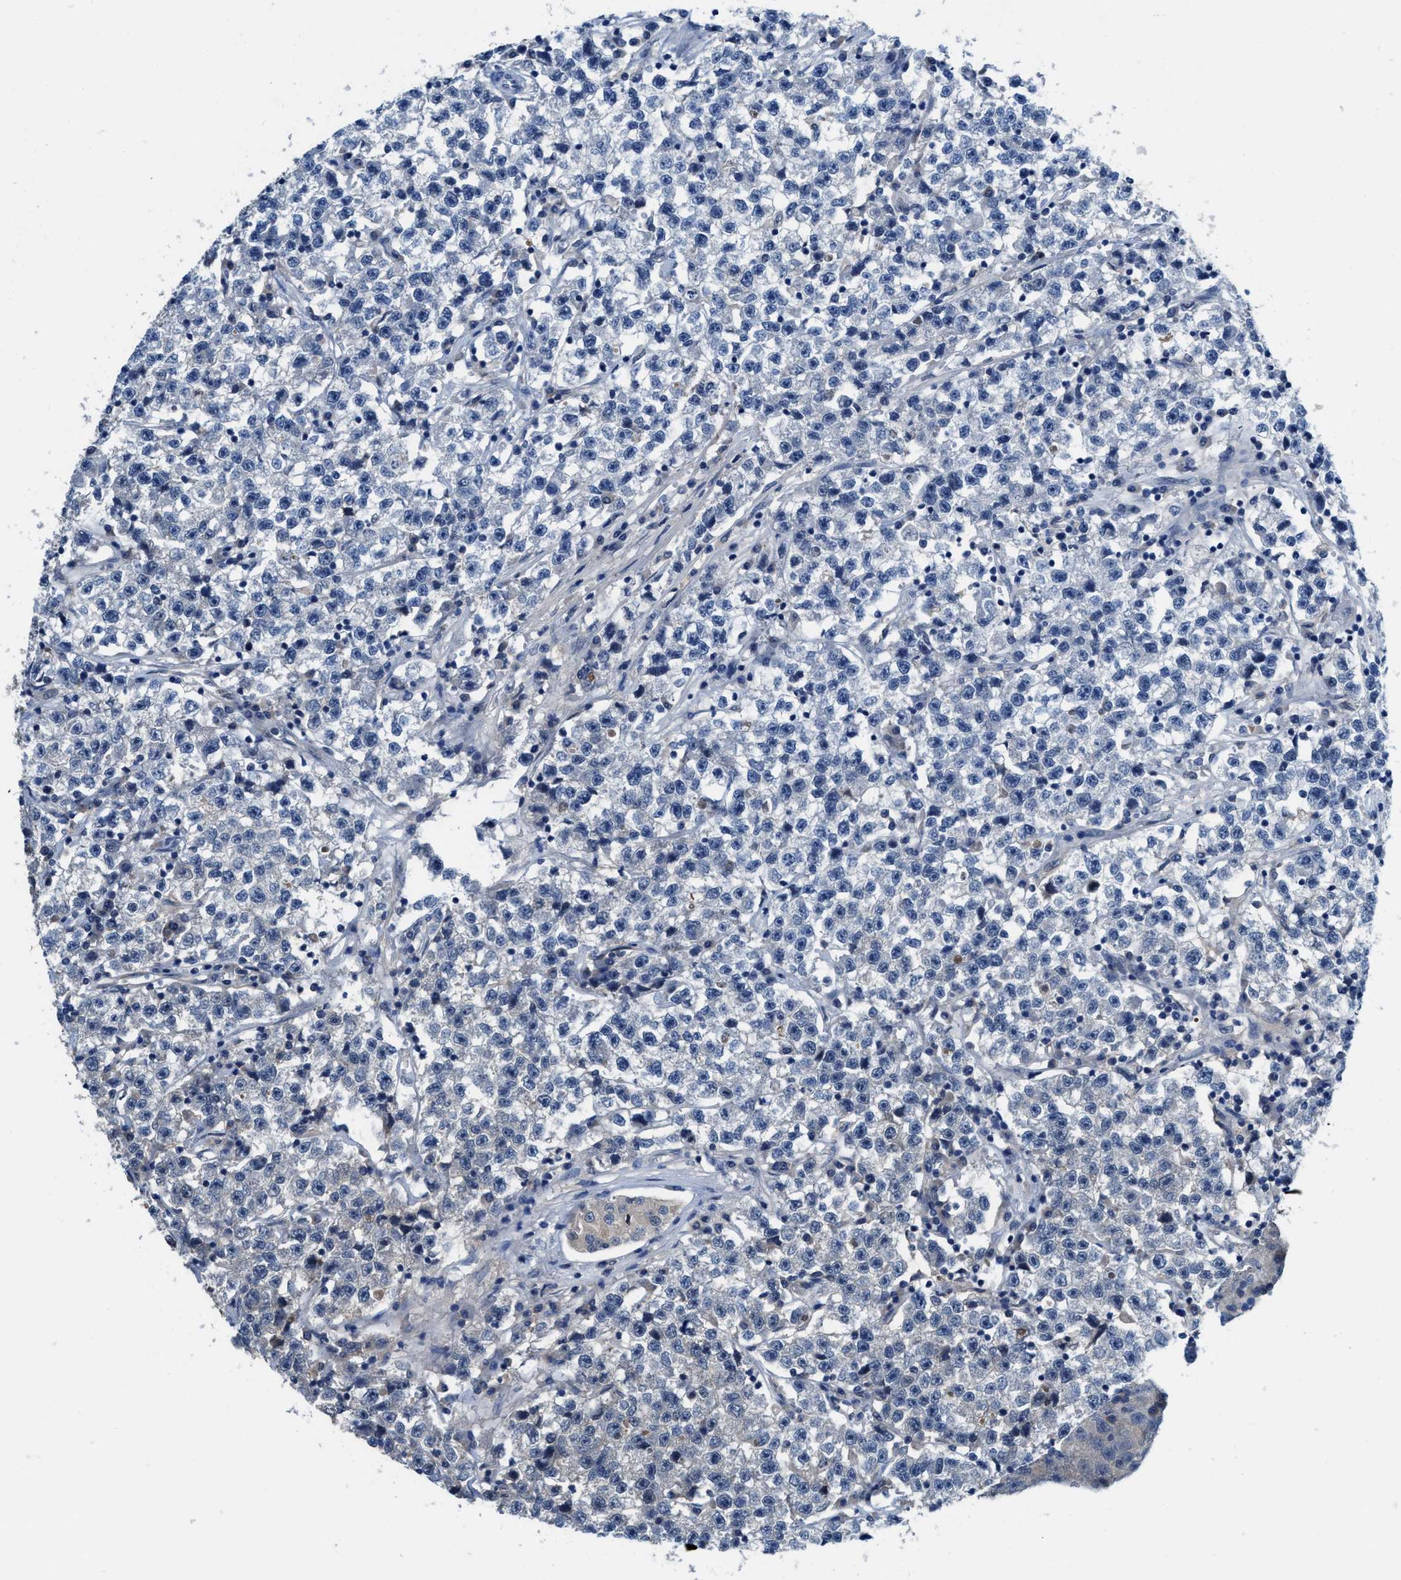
{"staining": {"intensity": "negative", "quantity": "none", "location": "none"}, "tissue": "testis cancer", "cell_type": "Tumor cells", "image_type": "cancer", "snomed": [{"axis": "morphology", "description": "Seminoma, NOS"}, {"axis": "topography", "description": "Testis"}], "caption": "There is no significant positivity in tumor cells of testis seminoma.", "gene": "NUDT5", "patient": {"sex": "male", "age": 22}}